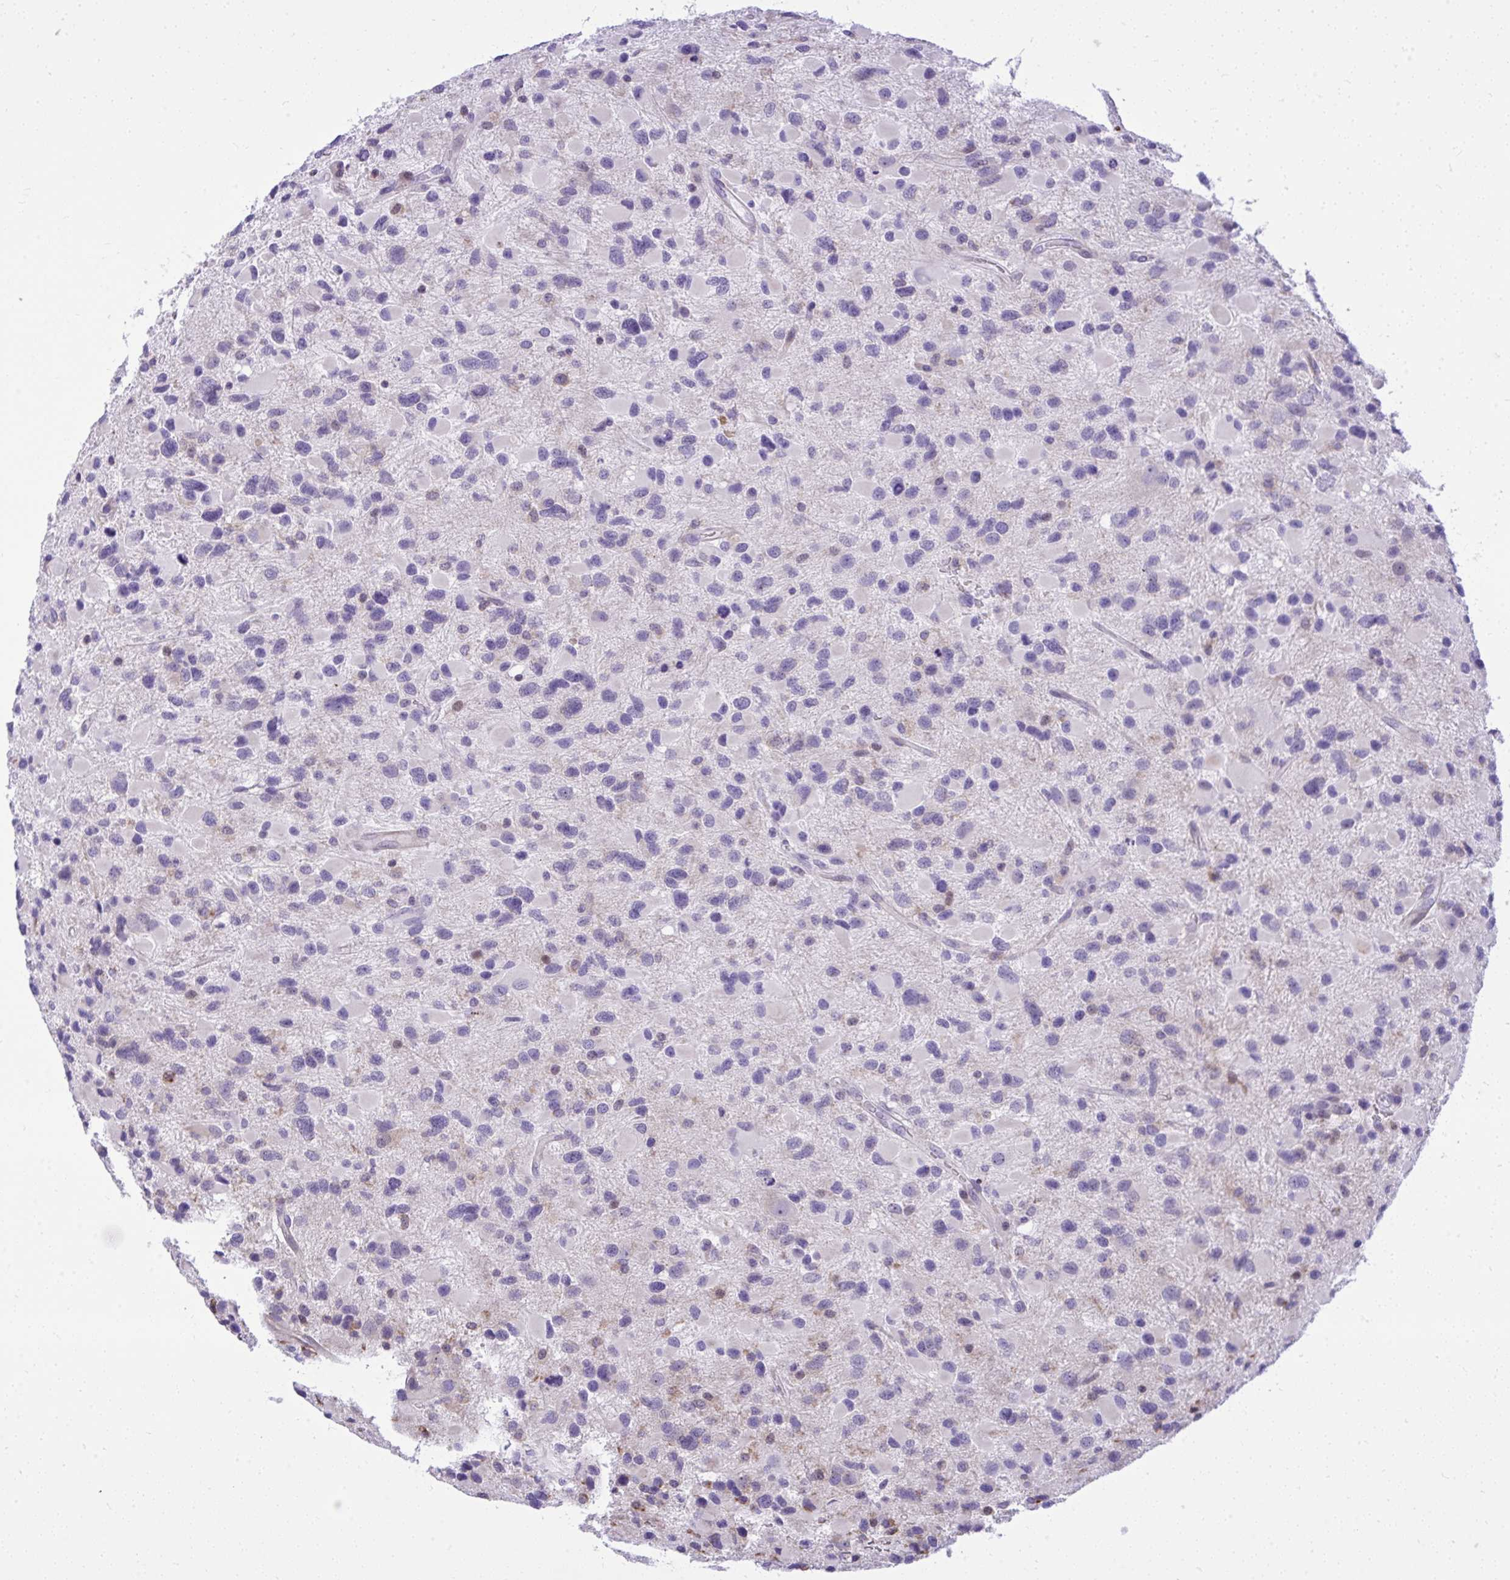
{"staining": {"intensity": "negative", "quantity": "none", "location": "none"}, "tissue": "glioma", "cell_type": "Tumor cells", "image_type": "cancer", "snomed": [{"axis": "morphology", "description": "Glioma, malignant, Low grade"}, {"axis": "topography", "description": "Brain"}], "caption": "Immunohistochemical staining of human malignant low-grade glioma demonstrates no significant staining in tumor cells. (DAB immunohistochemistry (IHC), high magnification).", "gene": "GRK4", "patient": {"sex": "female", "age": 32}}